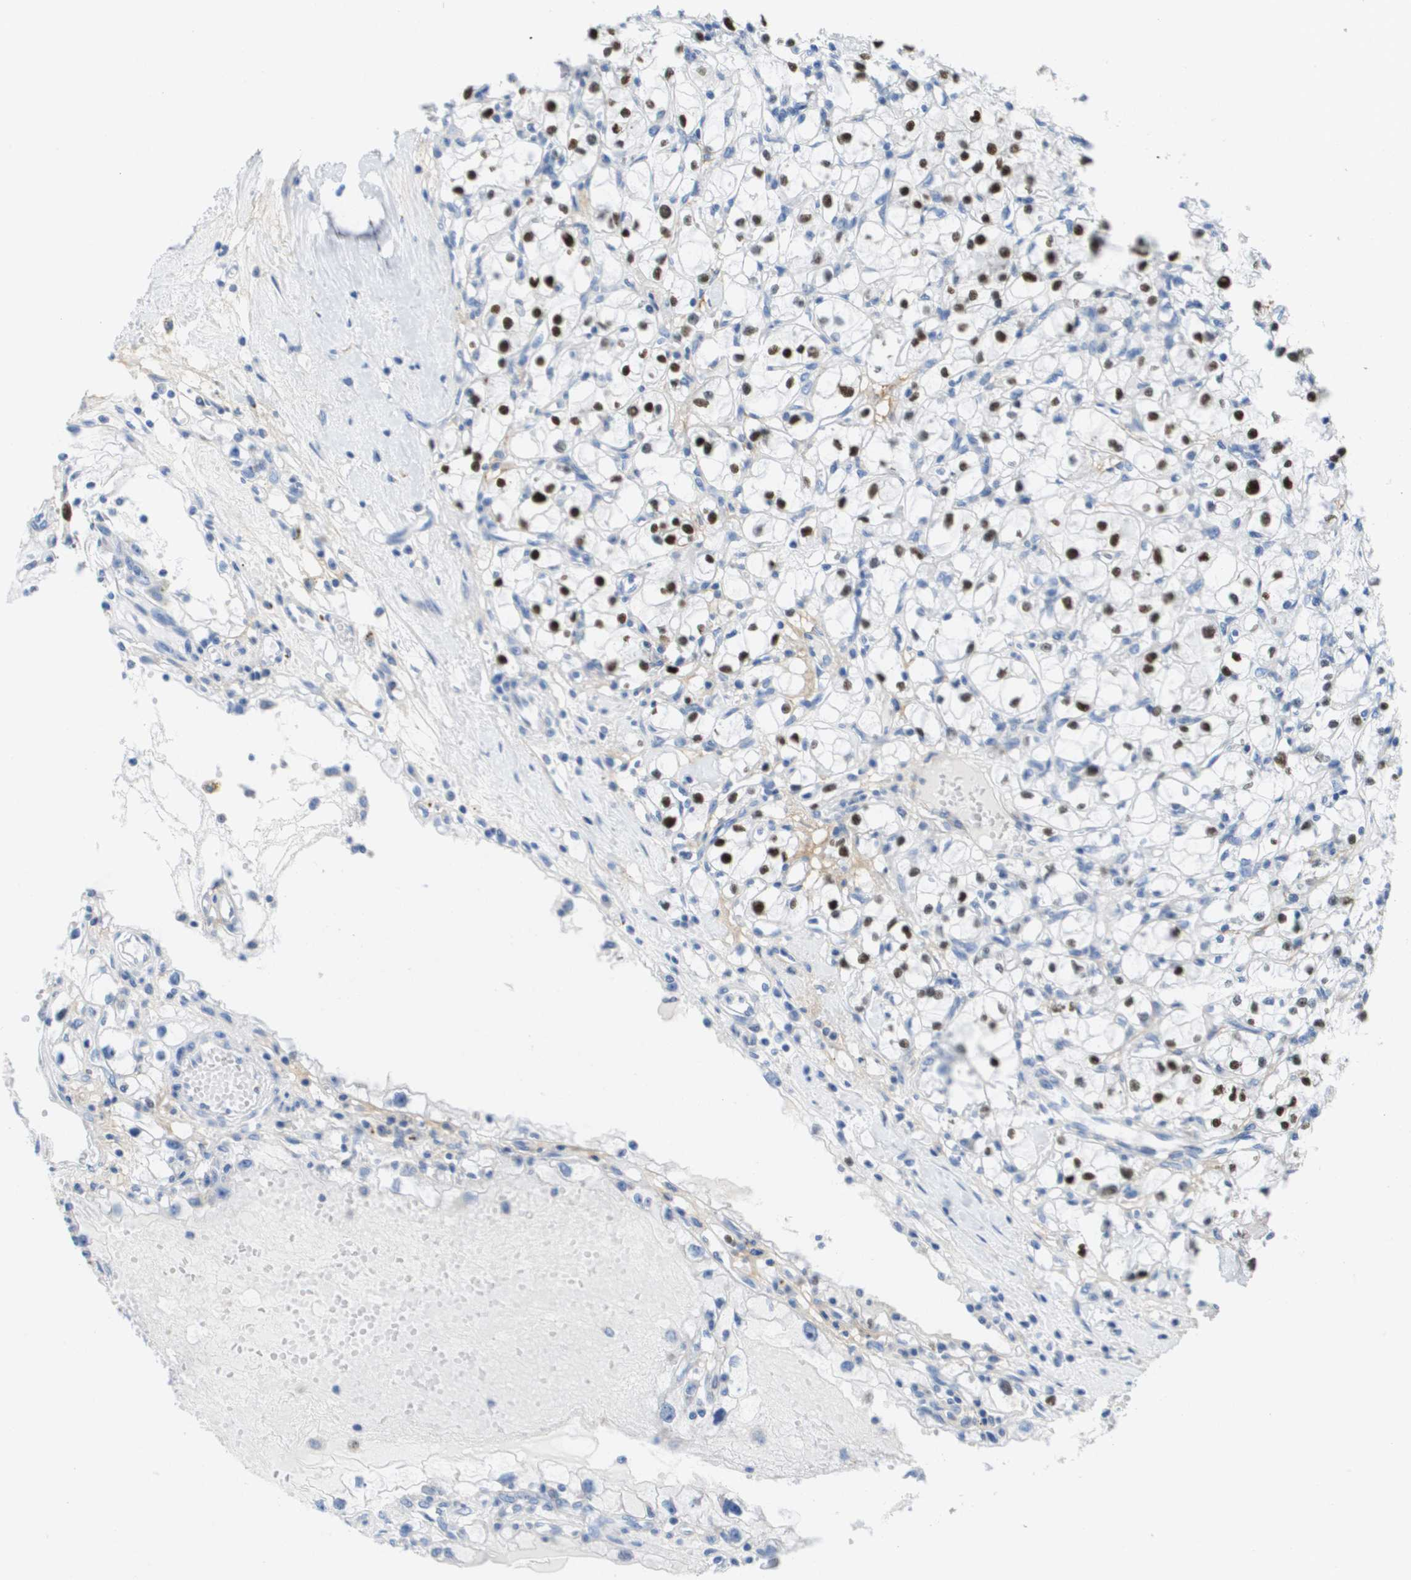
{"staining": {"intensity": "strong", "quantity": ">75%", "location": "nuclear"}, "tissue": "renal cancer", "cell_type": "Tumor cells", "image_type": "cancer", "snomed": [{"axis": "morphology", "description": "Adenocarcinoma, NOS"}, {"axis": "topography", "description": "Kidney"}], "caption": "Brown immunohistochemical staining in human renal adenocarcinoma demonstrates strong nuclear staining in approximately >75% of tumor cells. (DAB IHC with brightfield microscopy, high magnification).", "gene": "PTDSS1", "patient": {"sex": "male", "age": 56}}